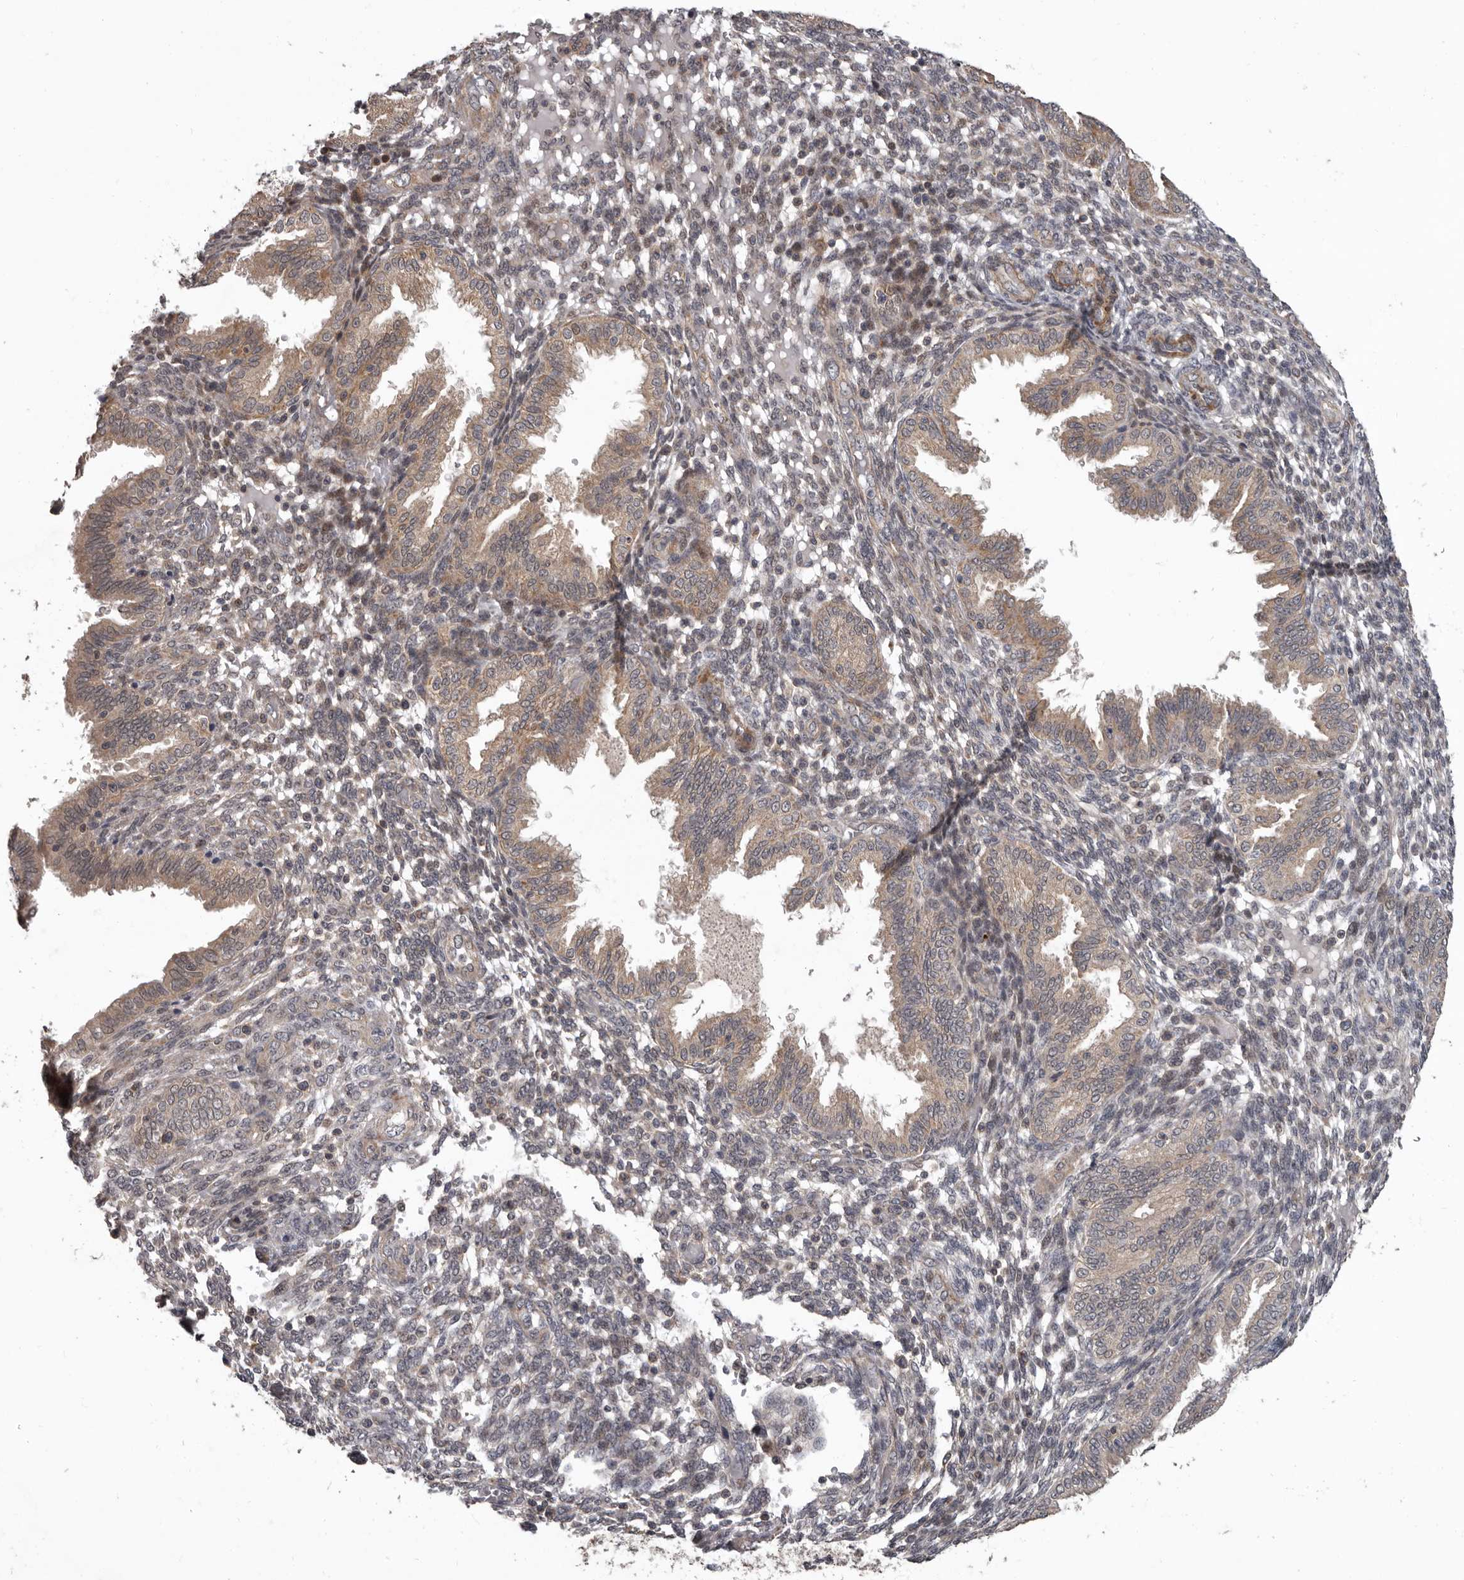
{"staining": {"intensity": "weak", "quantity": "<25%", "location": "cytoplasmic/membranous"}, "tissue": "endometrium", "cell_type": "Cells in endometrial stroma", "image_type": "normal", "snomed": [{"axis": "morphology", "description": "Normal tissue, NOS"}, {"axis": "topography", "description": "Endometrium"}], "caption": "The photomicrograph shows no significant expression in cells in endometrial stroma of endometrium. (Stains: DAB immunohistochemistry (IHC) with hematoxylin counter stain, Microscopy: brightfield microscopy at high magnification).", "gene": "FGFR4", "patient": {"sex": "female", "age": 33}}